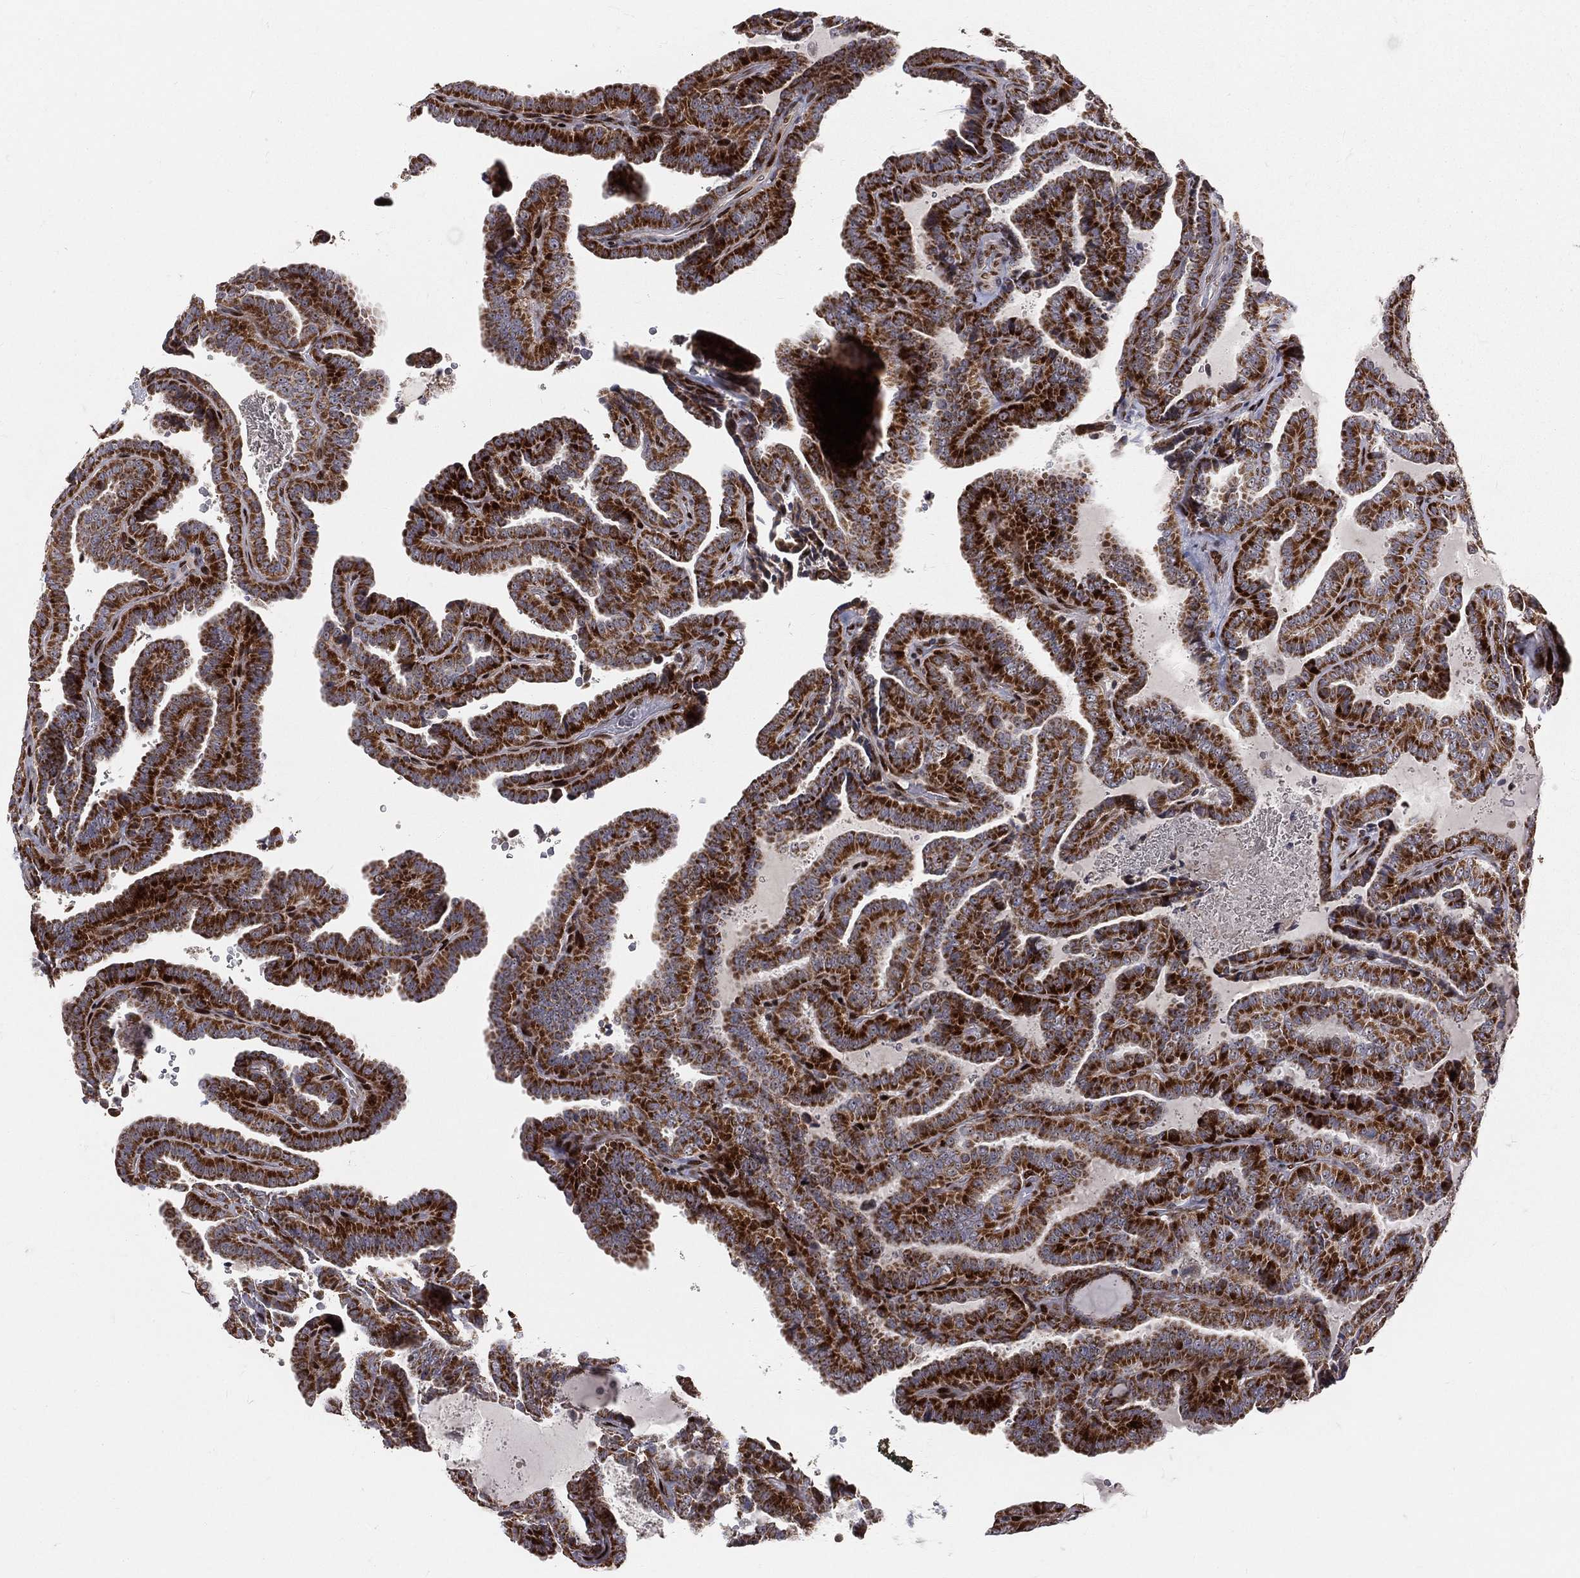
{"staining": {"intensity": "strong", "quantity": ">75%", "location": "cytoplasmic/membranous"}, "tissue": "thyroid cancer", "cell_type": "Tumor cells", "image_type": "cancer", "snomed": [{"axis": "morphology", "description": "Papillary adenocarcinoma, NOS"}, {"axis": "topography", "description": "Thyroid gland"}], "caption": "The image exhibits a brown stain indicating the presence of a protein in the cytoplasmic/membranous of tumor cells in papillary adenocarcinoma (thyroid). (DAB (3,3'-diaminobenzidine) IHC, brown staining for protein, blue staining for nuclei).", "gene": "ZEB1", "patient": {"sex": "female", "age": 39}}